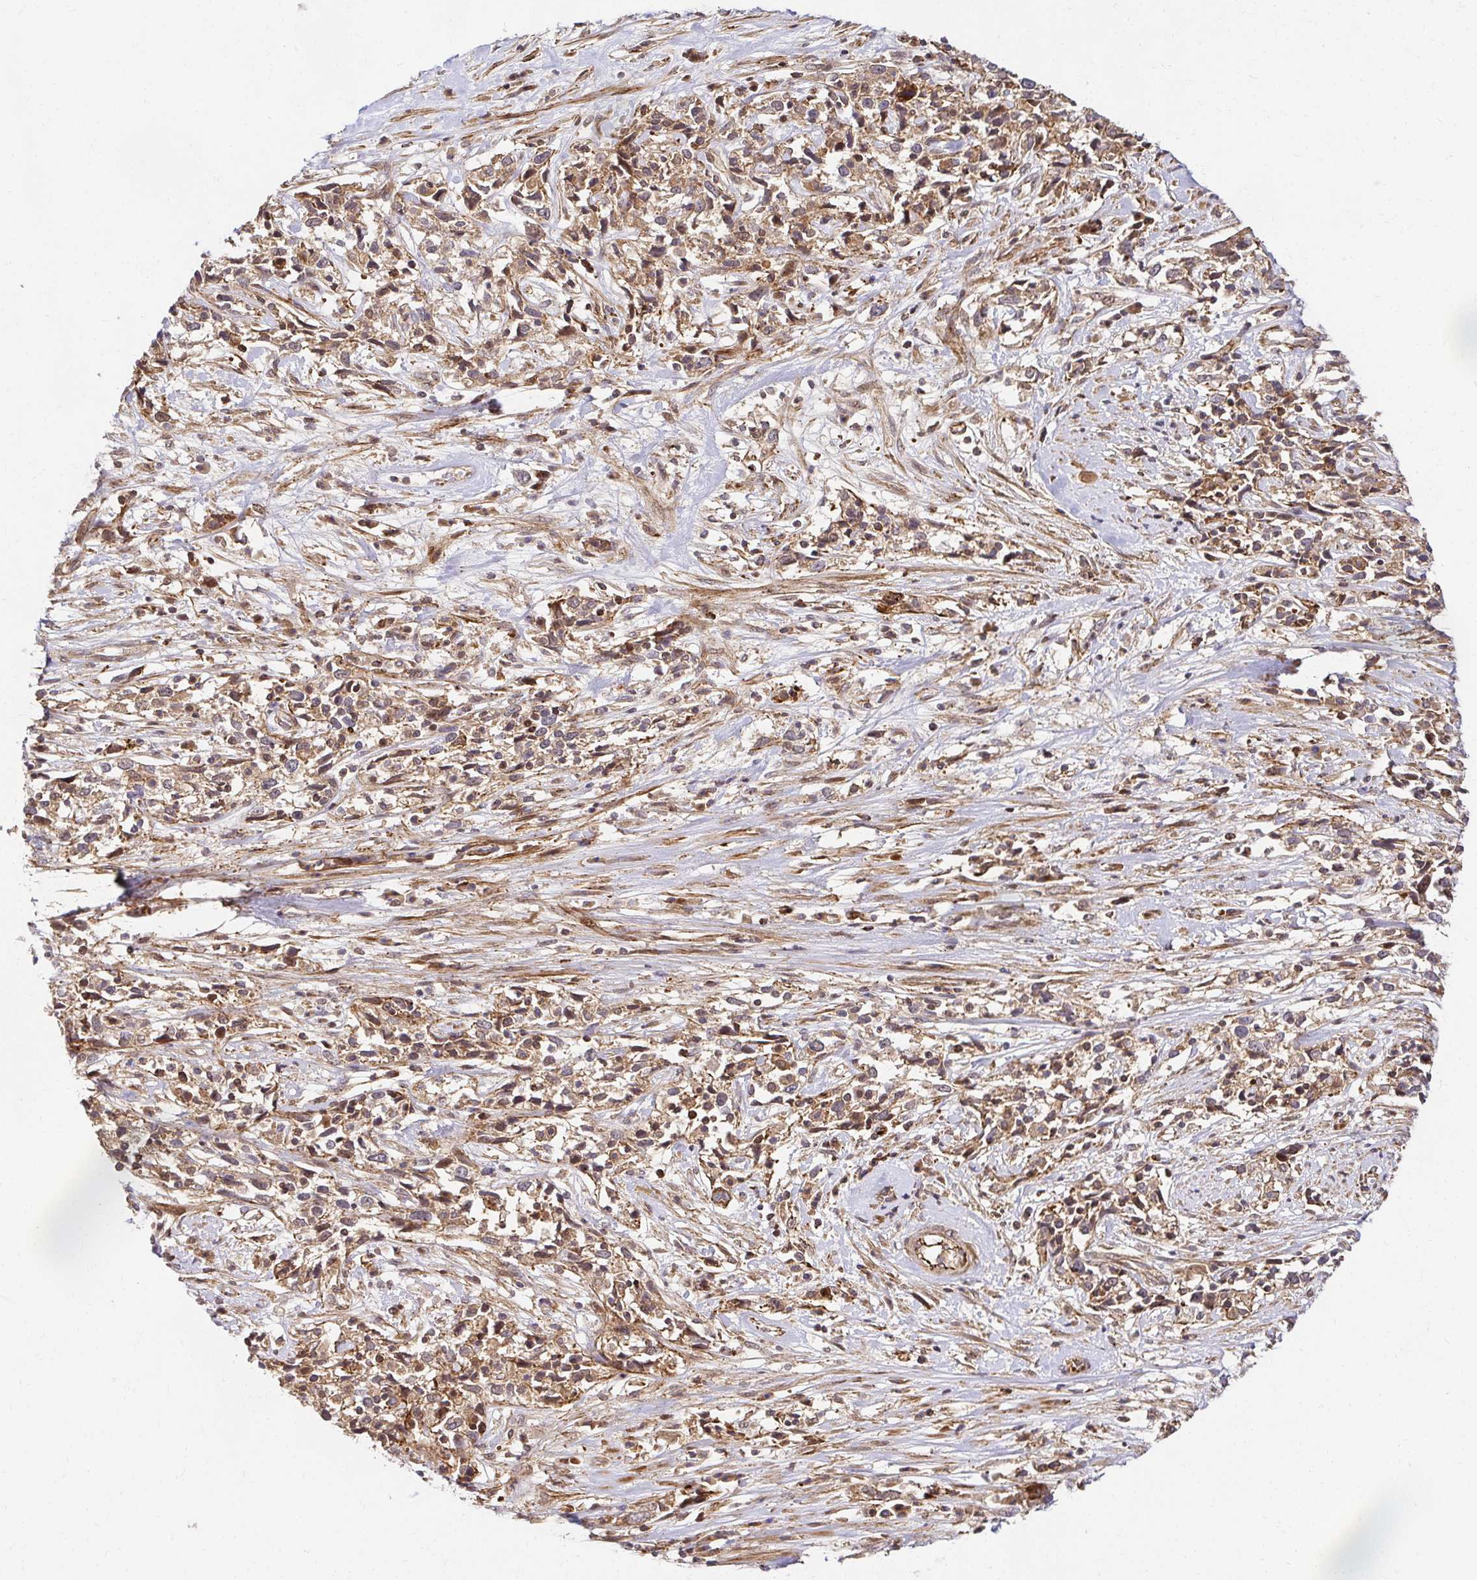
{"staining": {"intensity": "weak", "quantity": "25%-75%", "location": "cytoplasmic/membranous"}, "tissue": "cervical cancer", "cell_type": "Tumor cells", "image_type": "cancer", "snomed": [{"axis": "morphology", "description": "Adenocarcinoma, NOS"}, {"axis": "topography", "description": "Cervix"}], "caption": "Human cervical cancer (adenocarcinoma) stained for a protein (brown) shows weak cytoplasmic/membranous positive staining in approximately 25%-75% of tumor cells.", "gene": "PSMA4", "patient": {"sex": "female", "age": 40}}